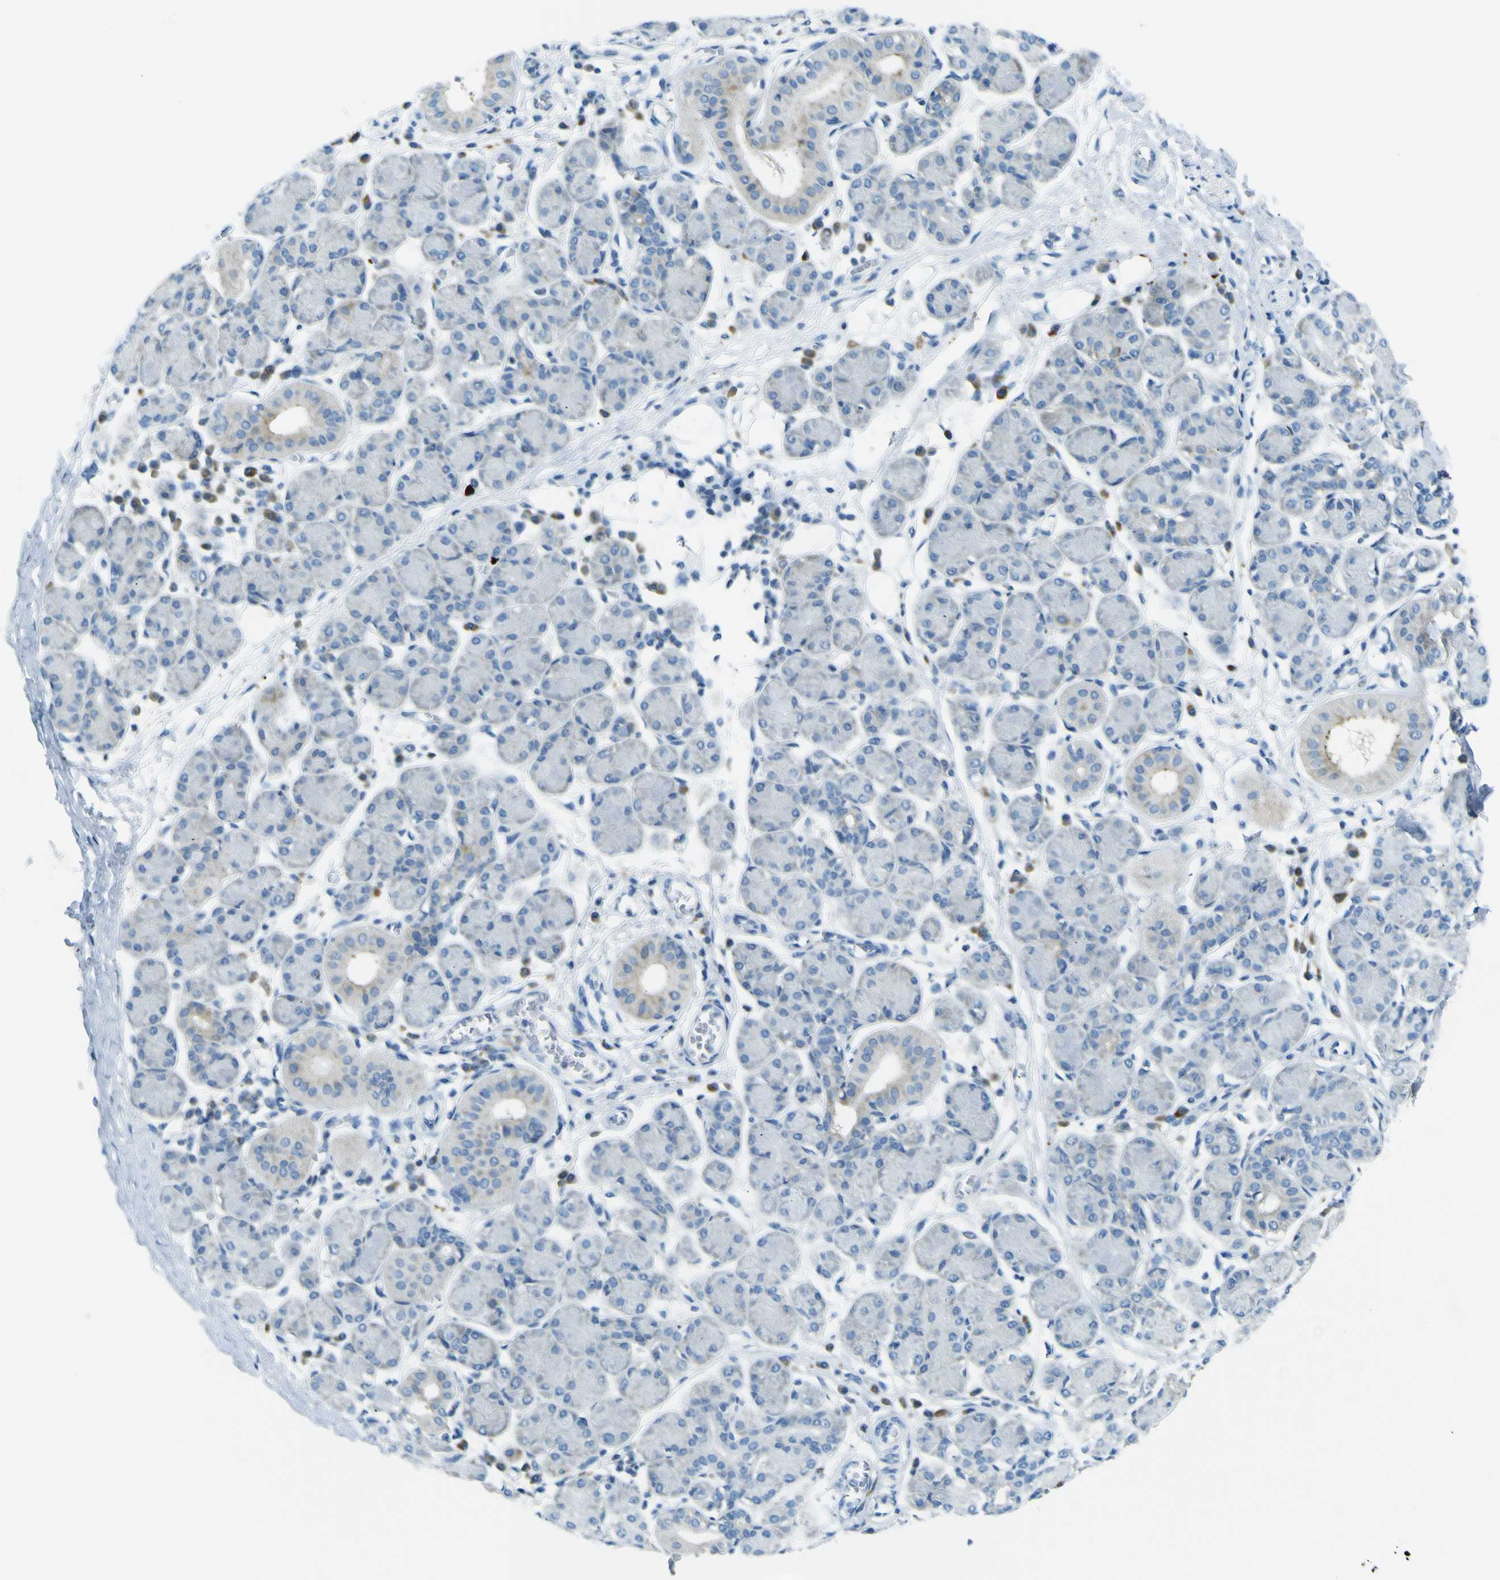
{"staining": {"intensity": "negative", "quantity": "none", "location": "none"}, "tissue": "salivary gland", "cell_type": "Glandular cells", "image_type": "normal", "snomed": [{"axis": "morphology", "description": "Normal tissue, NOS"}, {"axis": "morphology", "description": "Inflammation, NOS"}, {"axis": "topography", "description": "Lymph node"}, {"axis": "topography", "description": "Salivary gland"}], "caption": "Benign salivary gland was stained to show a protein in brown. There is no significant staining in glandular cells. (DAB (3,3'-diaminobenzidine) immunohistochemistry (IHC) with hematoxylin counter stain).", "gene": "SORCS1", "patient": {"sex": "male", "age": 3}}